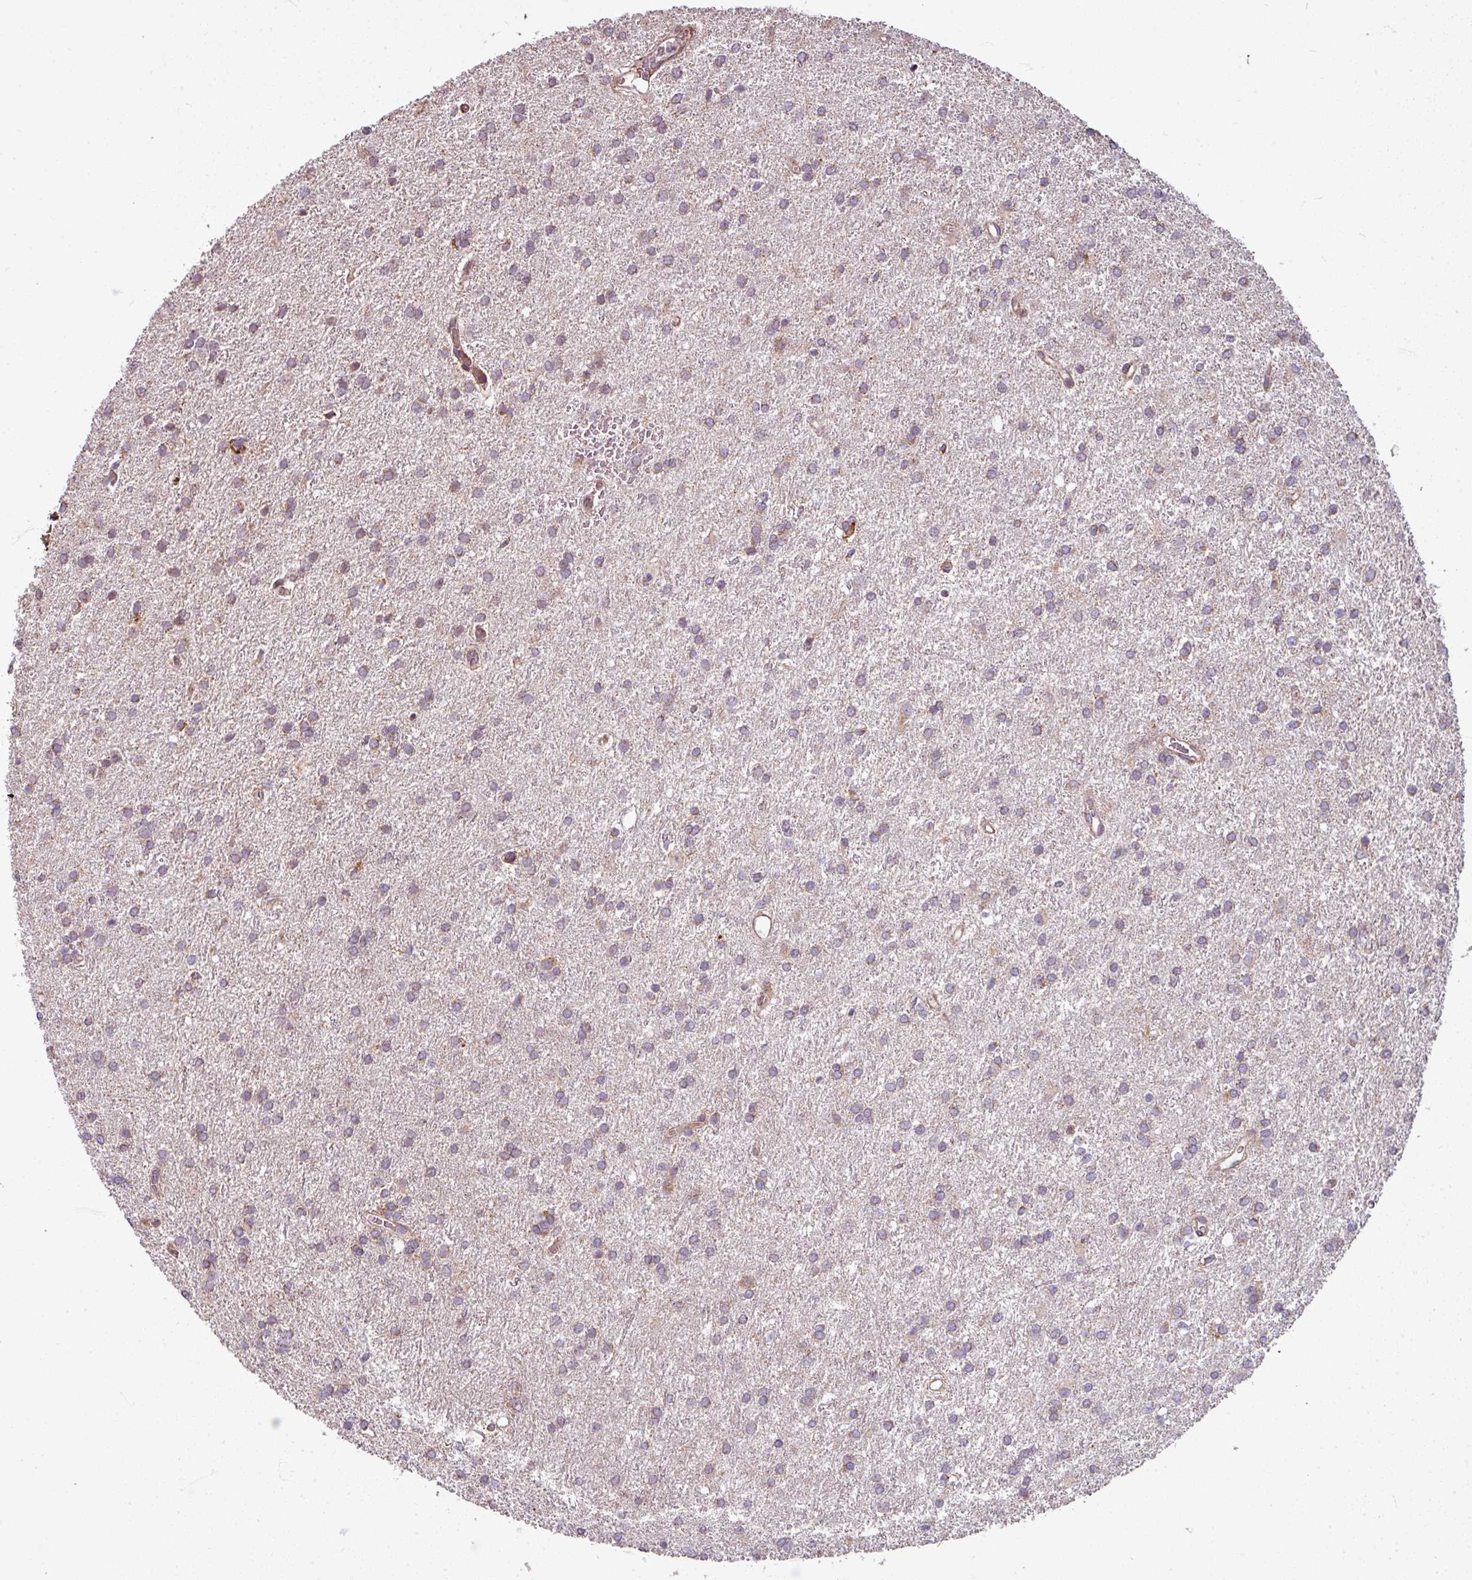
{"staining": {"intensity": "weak", "quantity": "25%-75%", "location": "cytoplasmic/membranous"}, "tissue": "glioma", "cell_type": "Tumor cells", "image_type": "cancer", "snomed": [{"axis": "morphology", "description": "Glioma, malignant, High grade"}, {"axis": "topography", "description": "Brain"}], "caption": "Weak cytoplasmic/membranous positivity for a protein is seen in about 25%-75% of tumor cells of malignant high-grade glioma using immunohistochemistry (IHC).", "gene": "MAGT1", "patient": {"sex": "female", "age": 50}}